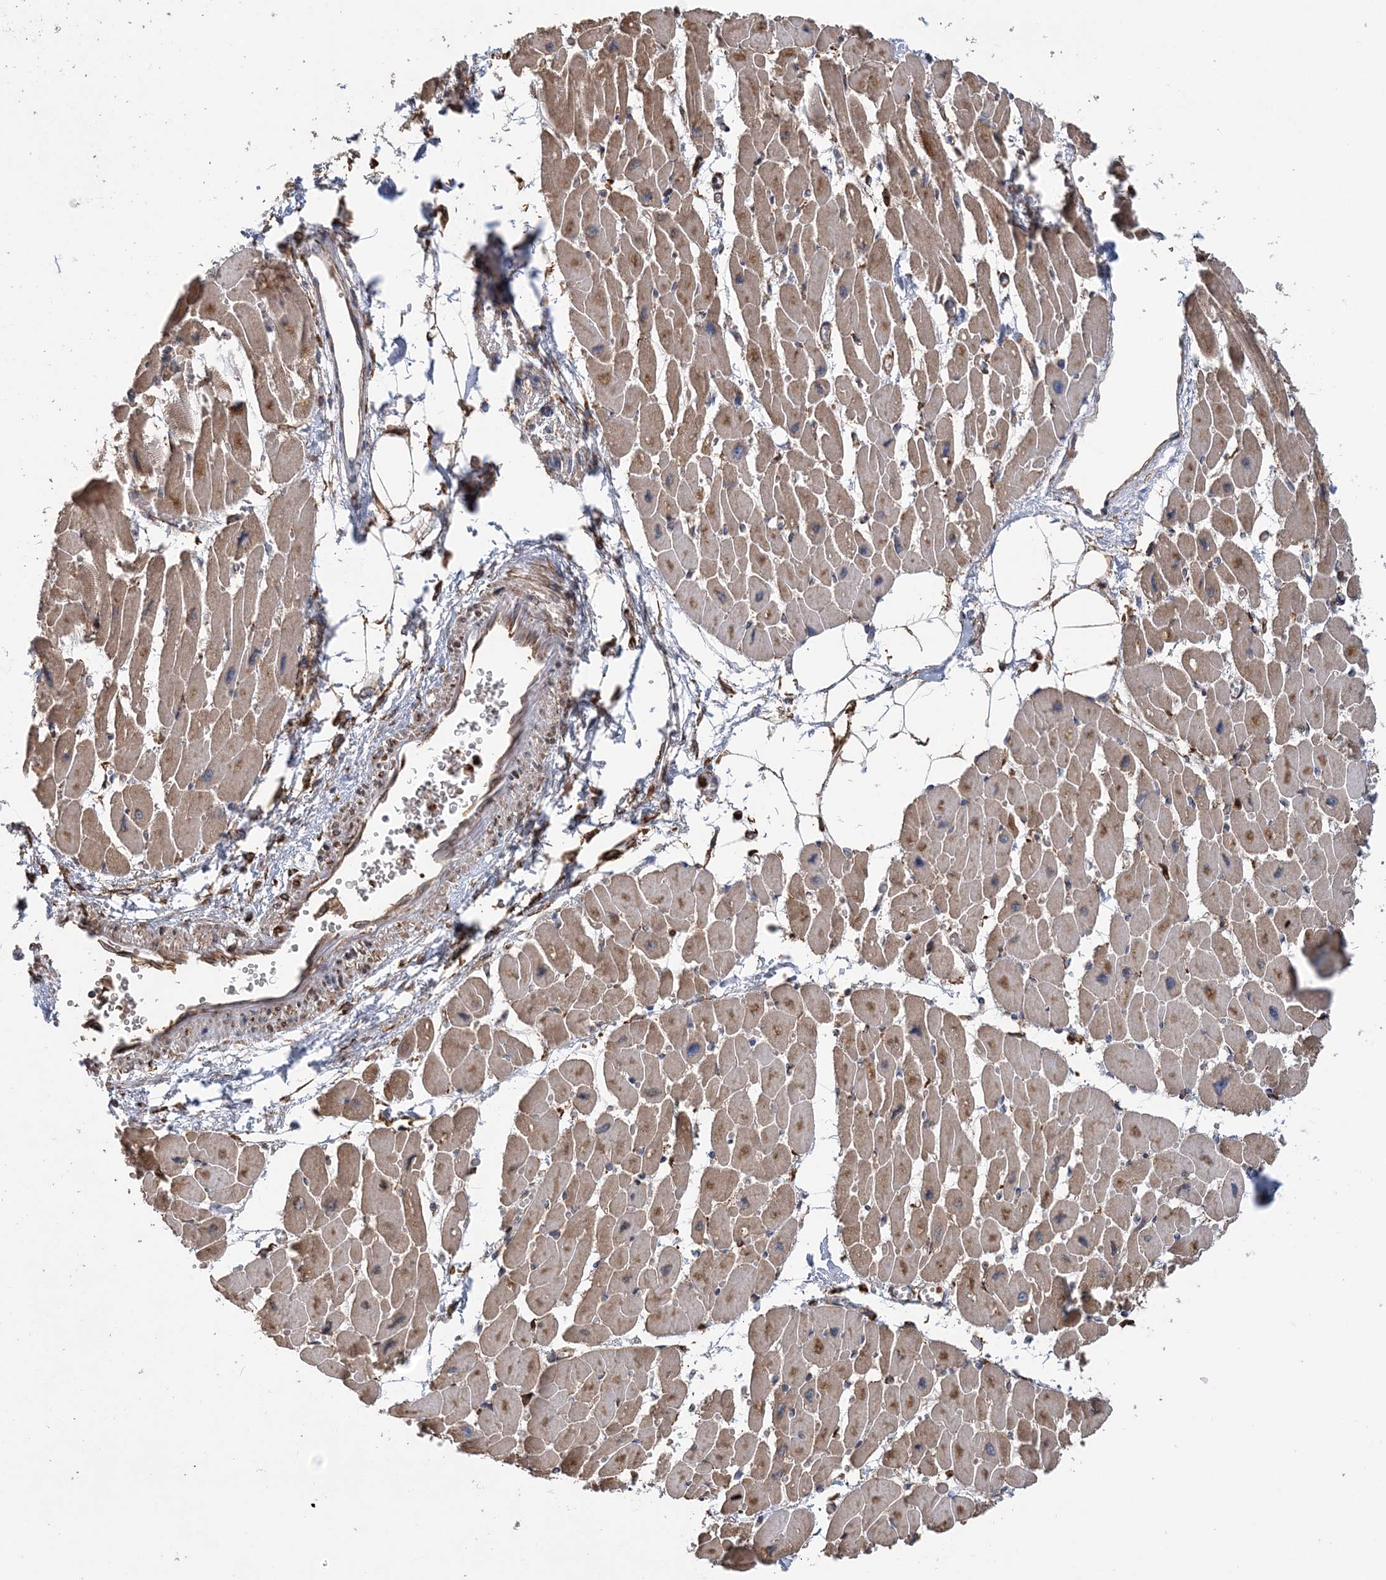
{"staining": {"intensity": "moderate", "quantity": ">75%", "location": "cytoplasmic/membranous"}, "tissue": "heart muscle", "cell_type": "Cardiomyocytes", "image_type": "normal", "snomed": [{"axis": "morphology", "description": "Normal tissue, NOS"}, {"axis": "topography", "description": "Heart"}], "caption": "A medium amount of moderate cytoplasmic/membranous expression is identified in about >75% of cardiomyocytes in unremarkable heart muscle.", "gene": "WDR12", "patient": {"sex": "female", "age": 54}}